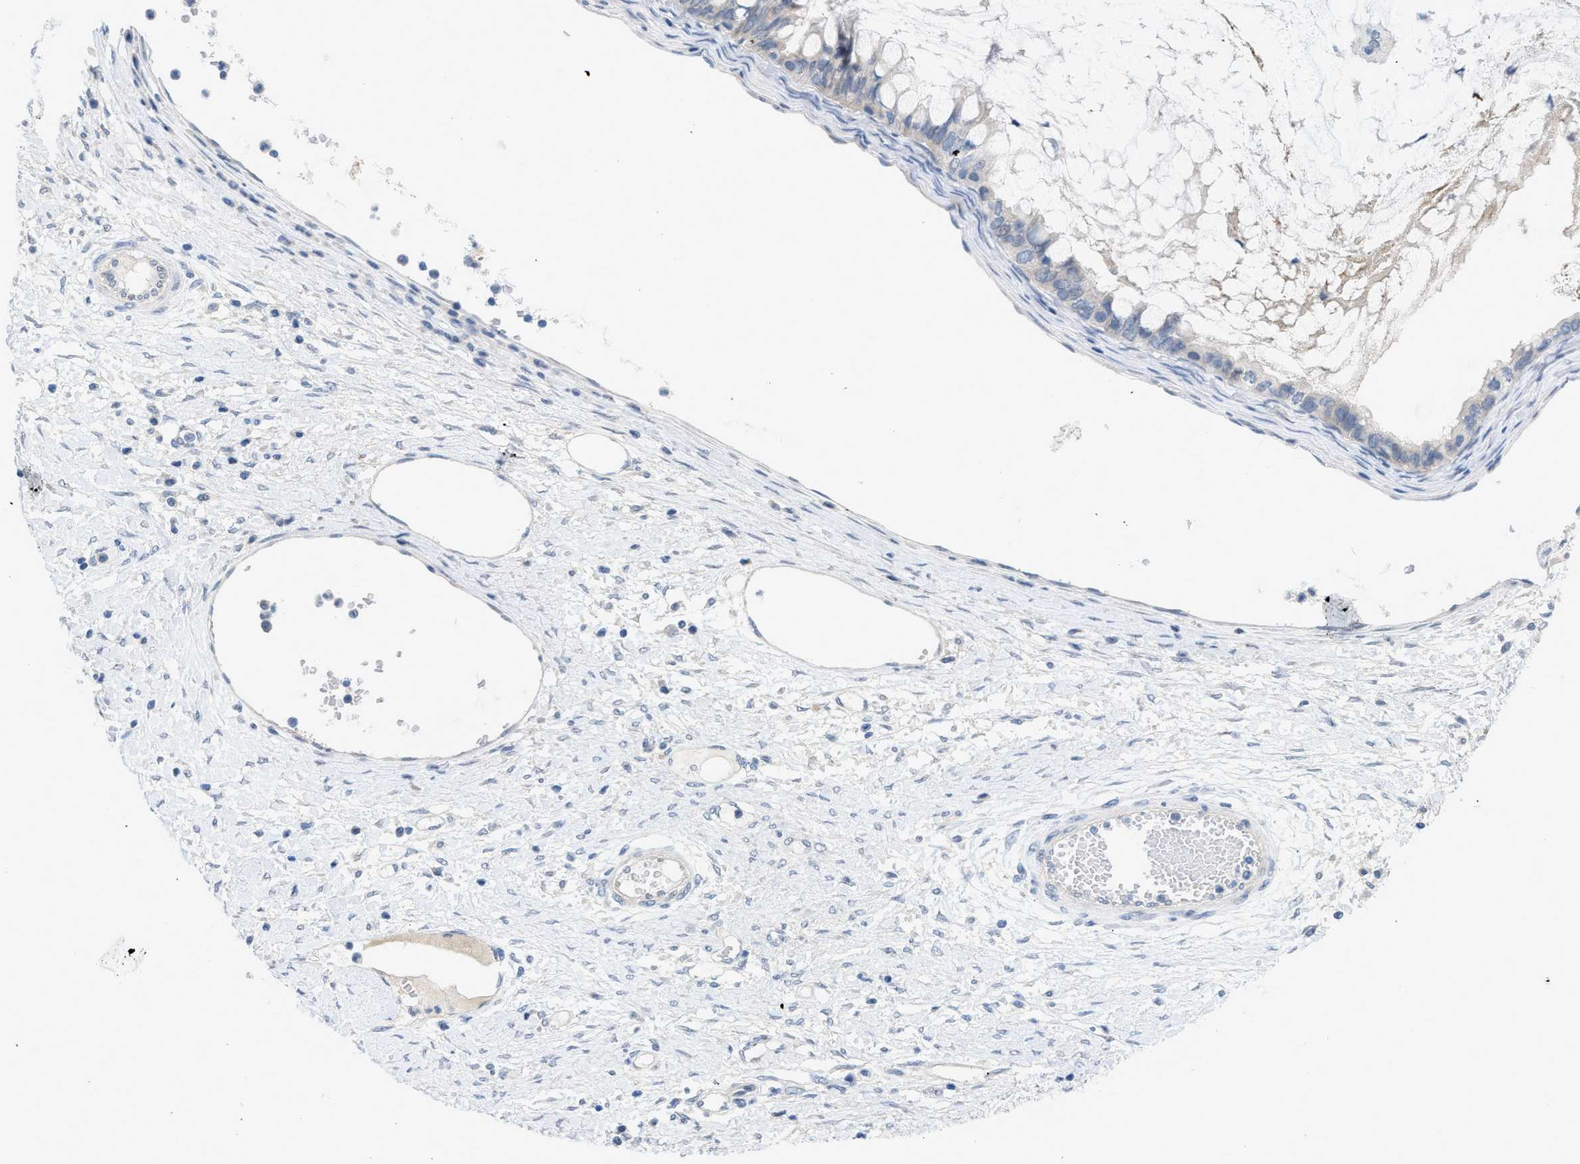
{"staining": {"intensity": "negative", "quantity": "none", "location": "none"}, "tissue": "ovarian cancer", "cell_type": "Tumor cells", "image_type": "cancer", "snomed": [{"axis": "morphology", "description": "Cystadenocarcinoma, mucinous, NOS"}, {"axis": "topography", "description": "Ovary"}], "caption": "An immunohistochemistry (IHC) photomicrograph of ovarian cancer is shown. There is no staining in tumor cells of ovarian cancer.", "gene": "TNFAIP1", "patient": {"sex": "female", "age": 80}}